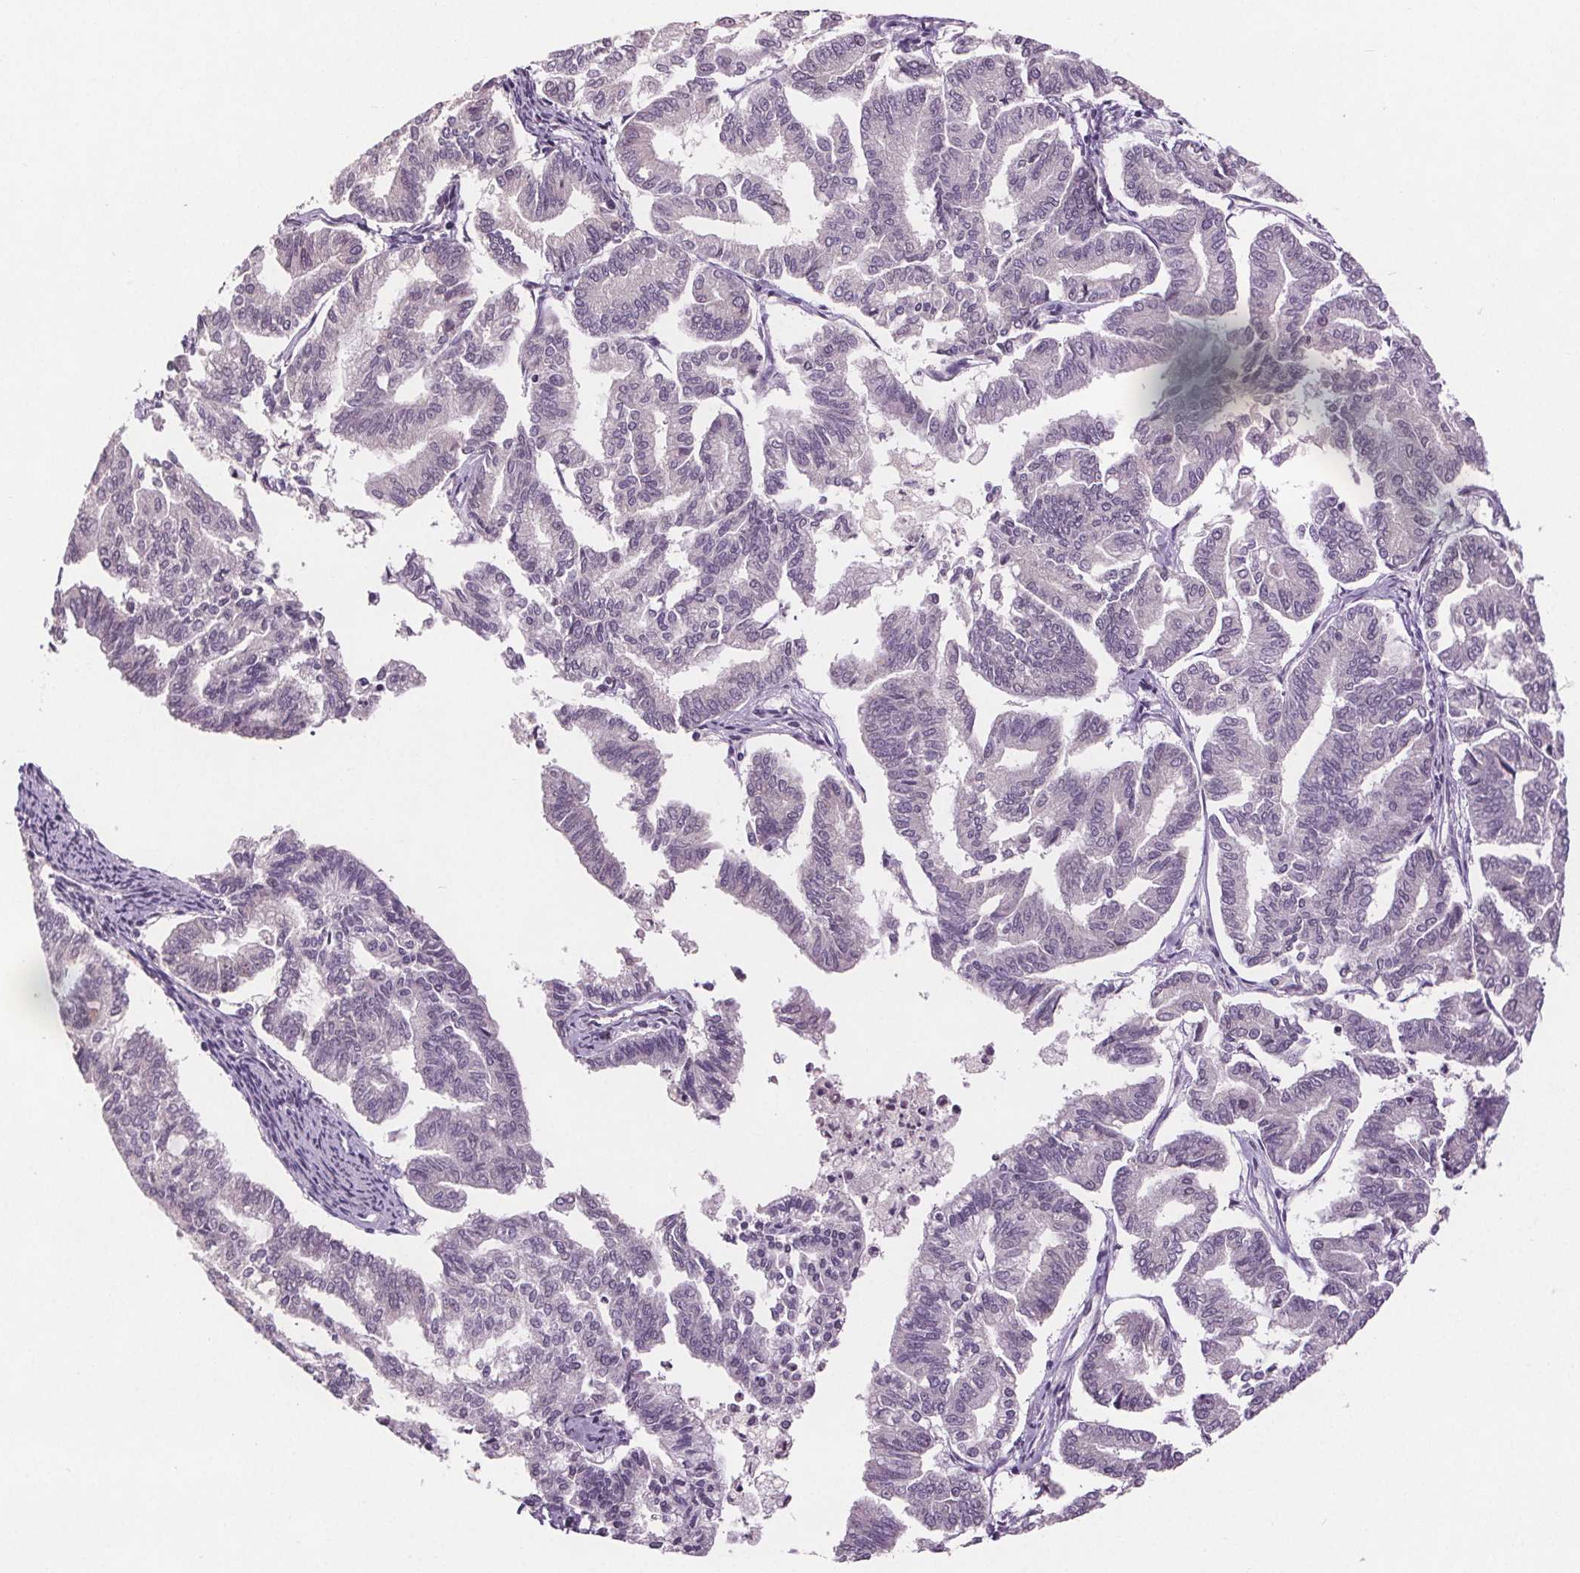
{"staining": {"intensity": "negative", "quantity": "none", "location": "none"}, "tissue": "endometrial cancer", "cell_type": "Tumor cells", "image_type": "cancer", "snomed": [{"axis": "morphology", "description": "Adenocarcinoma, NOS"}, {"axis": "topography", "description": "Endometrium"}], "caption": "This photomicrograph is of endometrial adenocarcinoma stained with IHC to label a protein in brown with the nuclei are counter-stained blue. There is no positivity in tumor cells. (DAB (3,3'-diaminobenzidine) immunohistochemistry visualized using brightfield microscopy, high magnification).", "gene": "CENPF", "patient": {"sex": "female", "age": 79}}